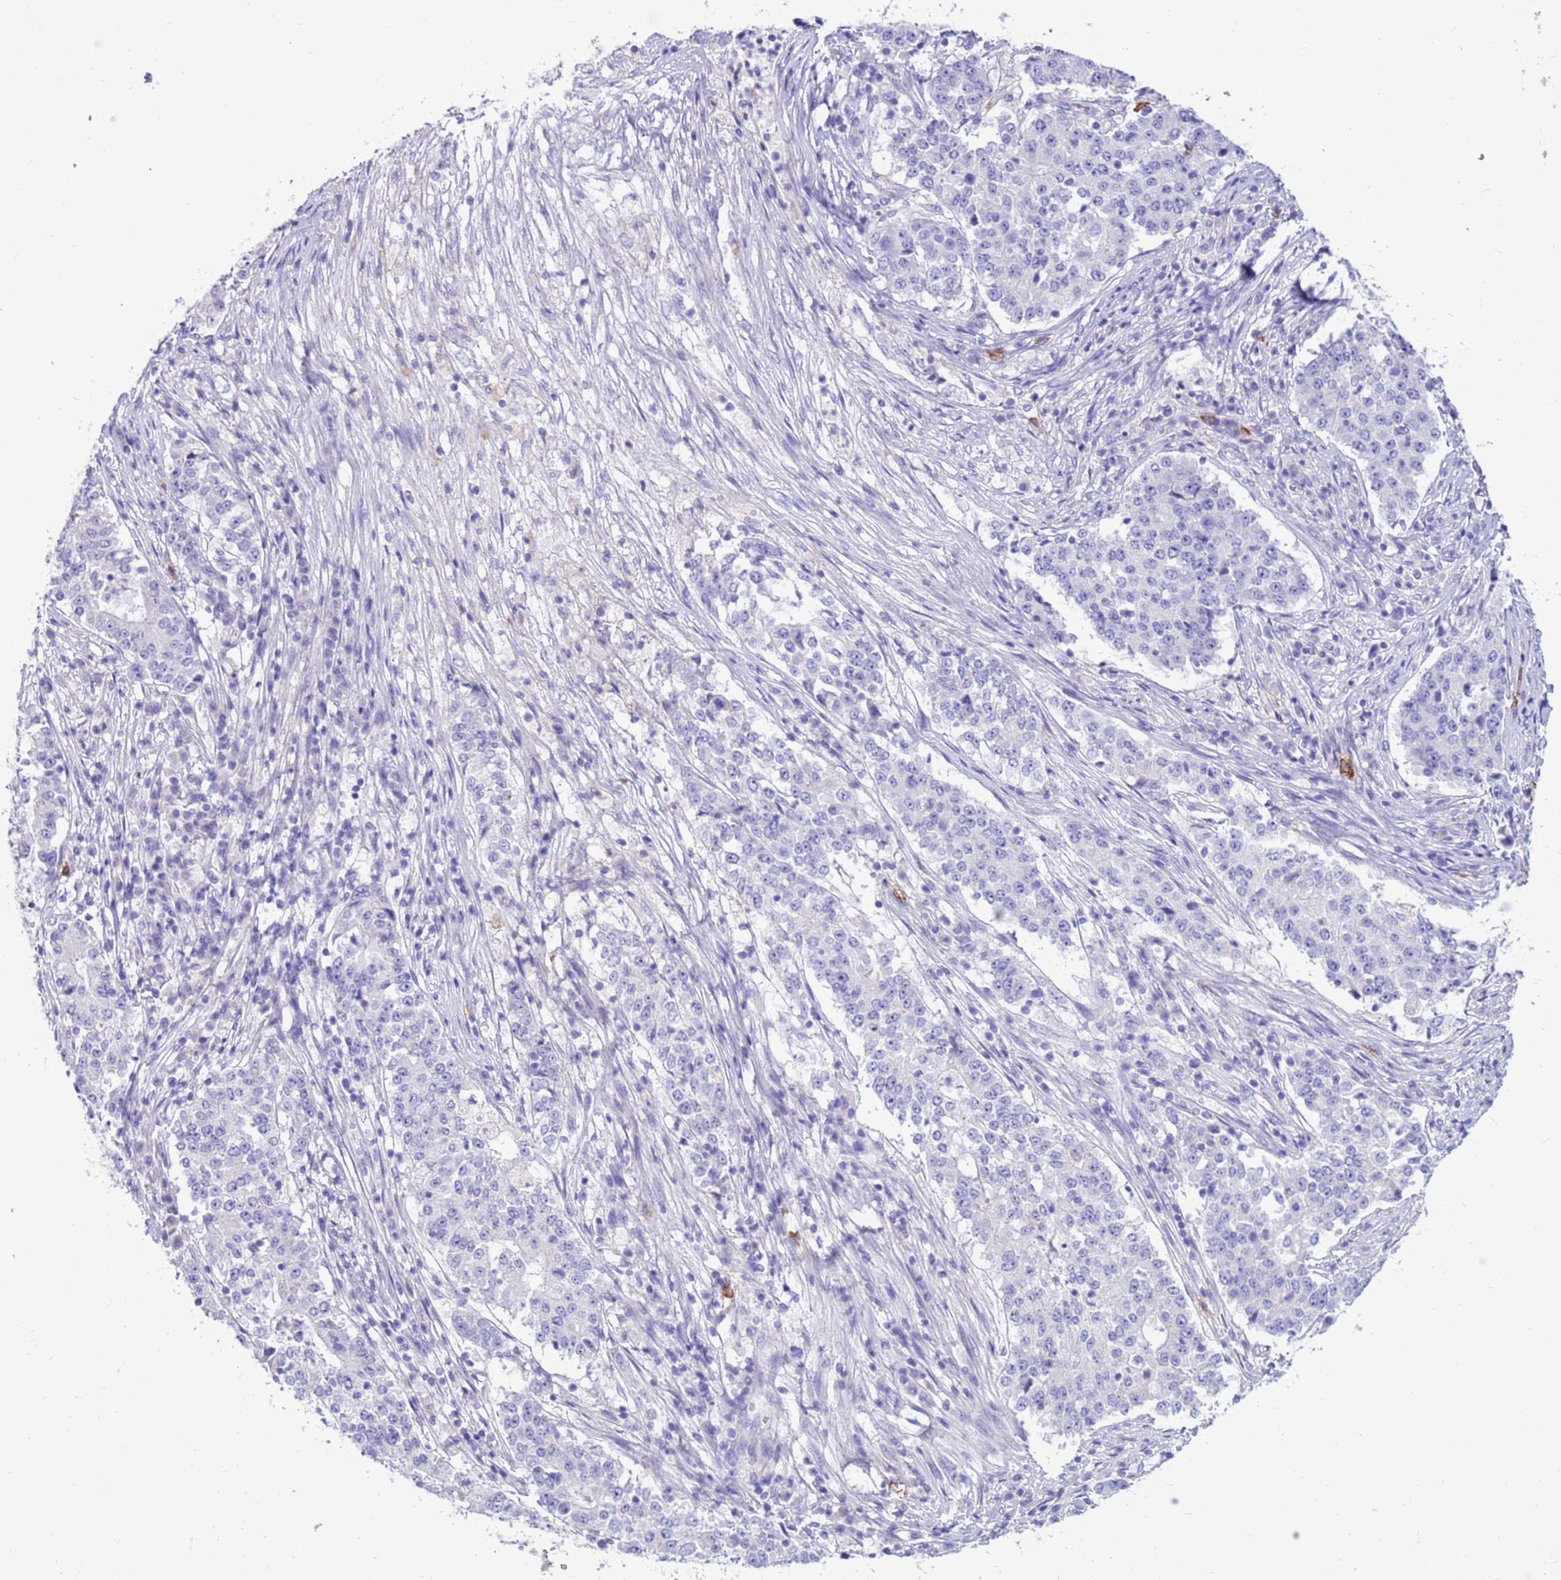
{"staining": {"intensity": "negative", "quantity": "none", "location": "none"}, "tissue": "stomach cancer", "cell_type": "Tumor cells", "image_type": "cancer", "snomed": [{"axis": "morphology", "description": "Adenocarcinoma, NOS"}, {"axis": "topography", "description": "Stomach"}], "caption": "Immunohistochemistry (IHC) photomicrograph of neoplastic tissue: human stomach adenocarcinoma stained with DAB (3,3'-diaminobenzidine) exhibits no significant protein staining in tumor cells.", "gene": "PDE10A", "patient": {"sex": "male", "age": 59}}